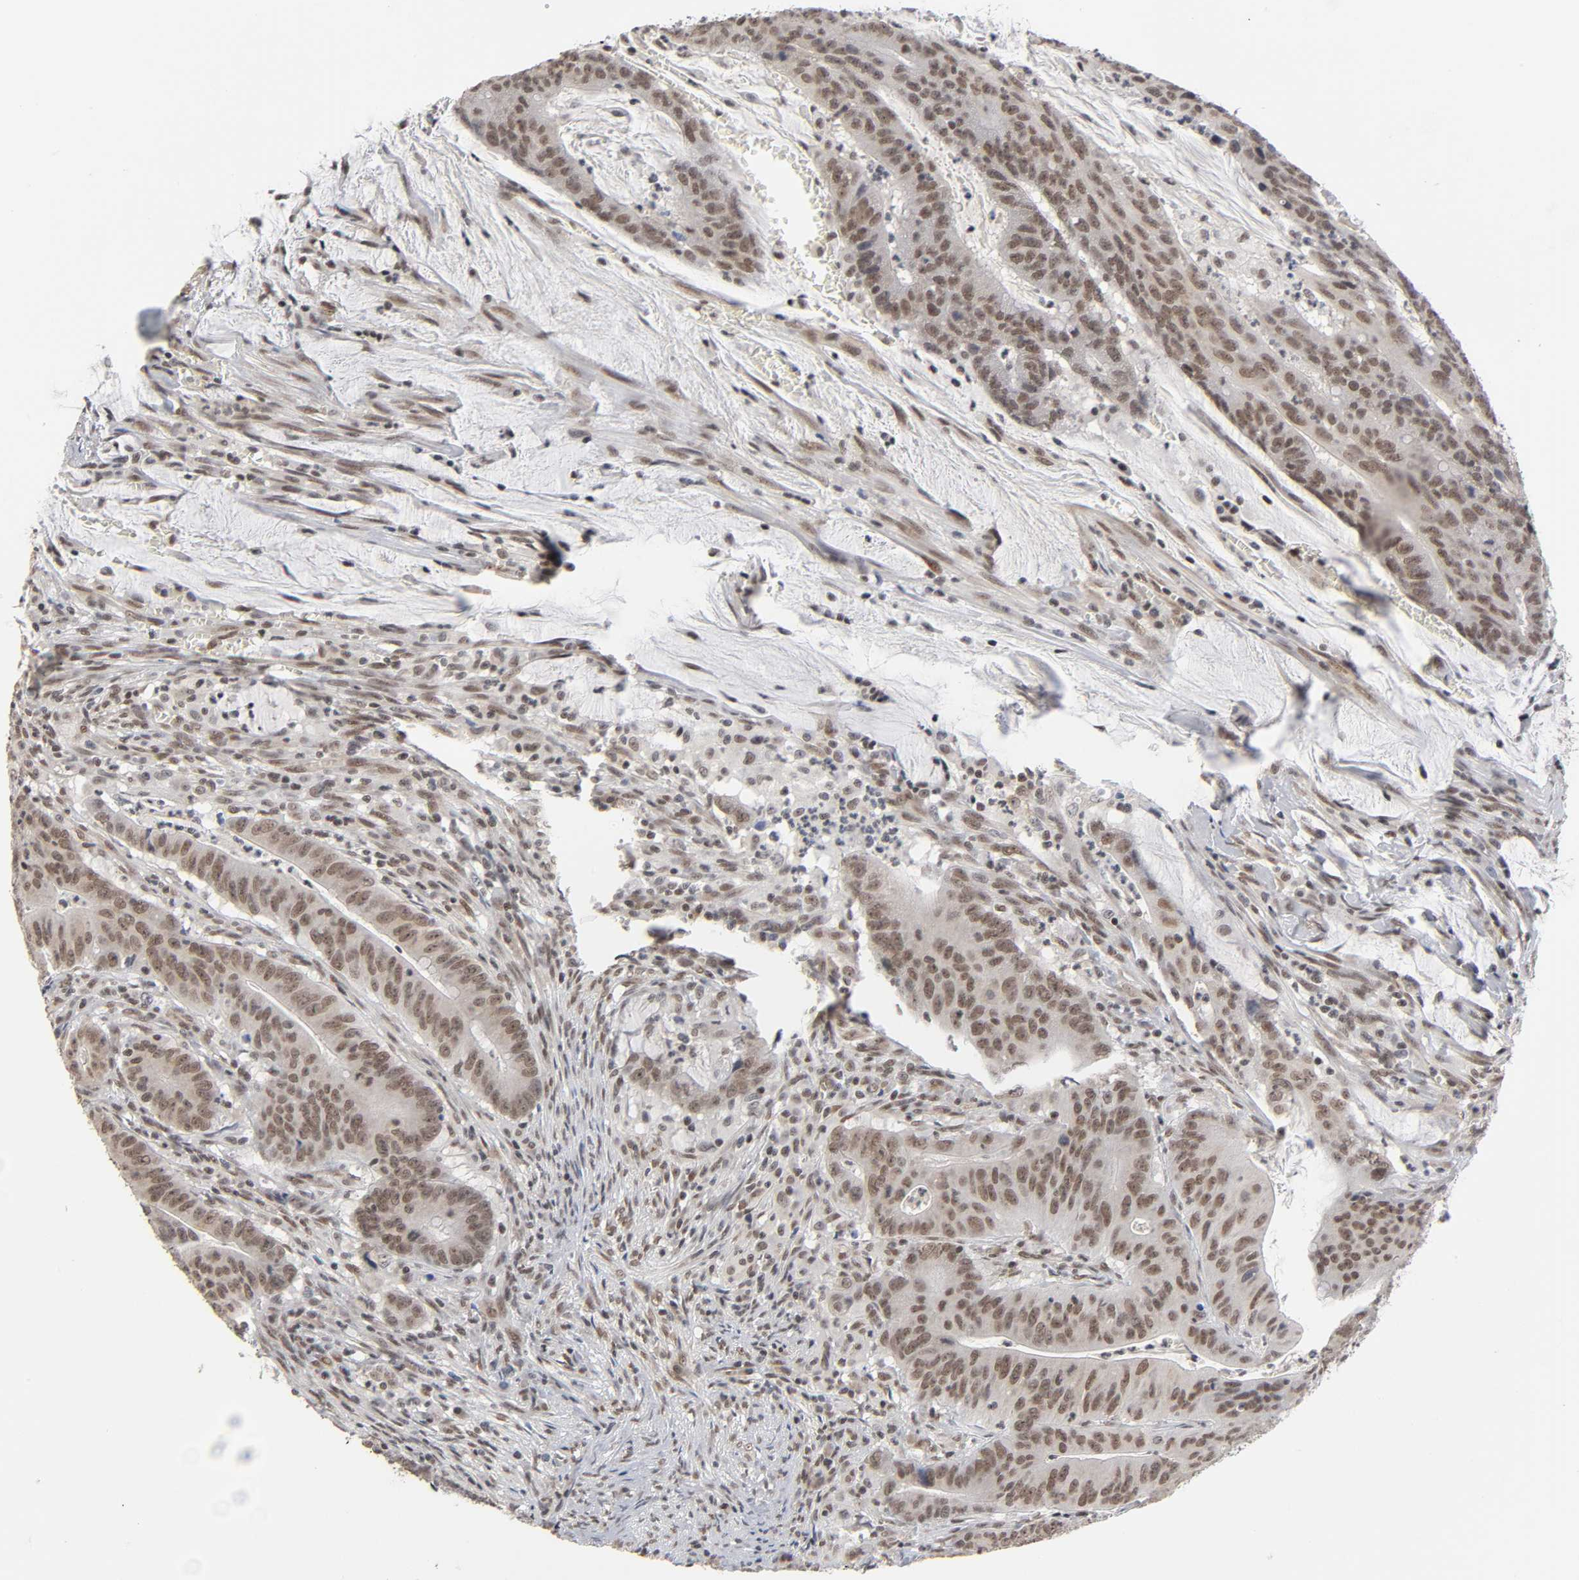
{"staining": {"intensity": "moderate", "quantity": ">75%", "location": "cytoplasmic/membranous,nuclear"}, "tissue": "colorectal cancer", "cell_type": "Tumor cells", "image_type": "cancer", "snomed": [{"axis": "morphology", "description": "Adenocarcinoma, NOS"}, {"axis": "topography", "description": "Colon"}], "caption": "The immunohistochemical stain highlights moderate cytoplasmic/membranous and nuclear expression in tumor cells of adenocarcinoma (colorectal) tissue.", "gene": "ZNF384", "patient": {"sex": "male", "age": 45}}